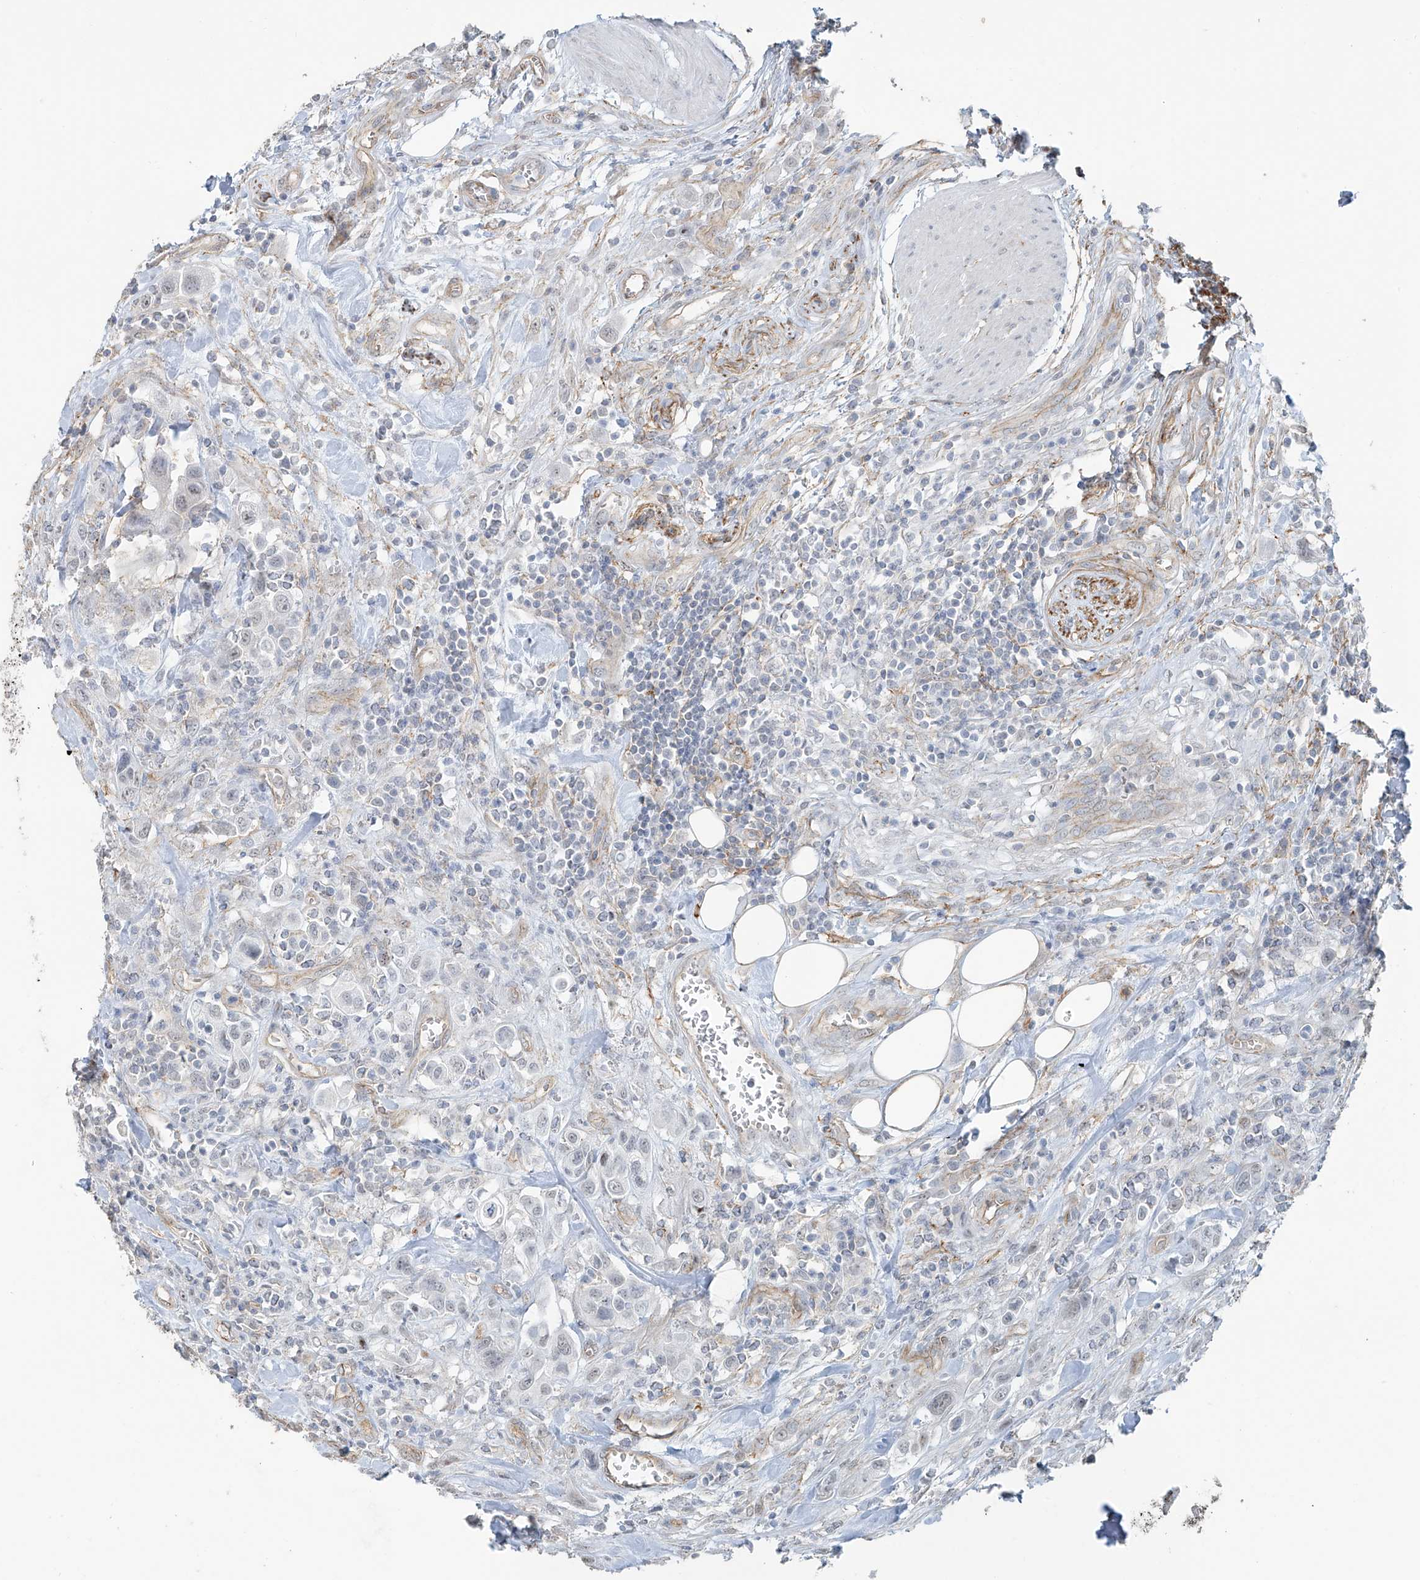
{"staining": {"intensity": "negative", "quantity": "none", "location": "none"}, "tissue": "urothelial cancer", "cell_type": "Tumor cells", "image_type": "cancer", "snomed": [{"axis": "morphology", "description": "Urothelial carcinoma, High grade"}, {"axis": "topography", "description": "Urinary bladder"}], "caption": "This photomicrograph is of high-grade urothelial carcinoma stained with immunohistochemistry to label a protein in brown with the nuclei are counter-stained blue. There is no staining in tumor cells.", "gene": "TUBE1", "patient": {"sex": "male", "age": 50}}